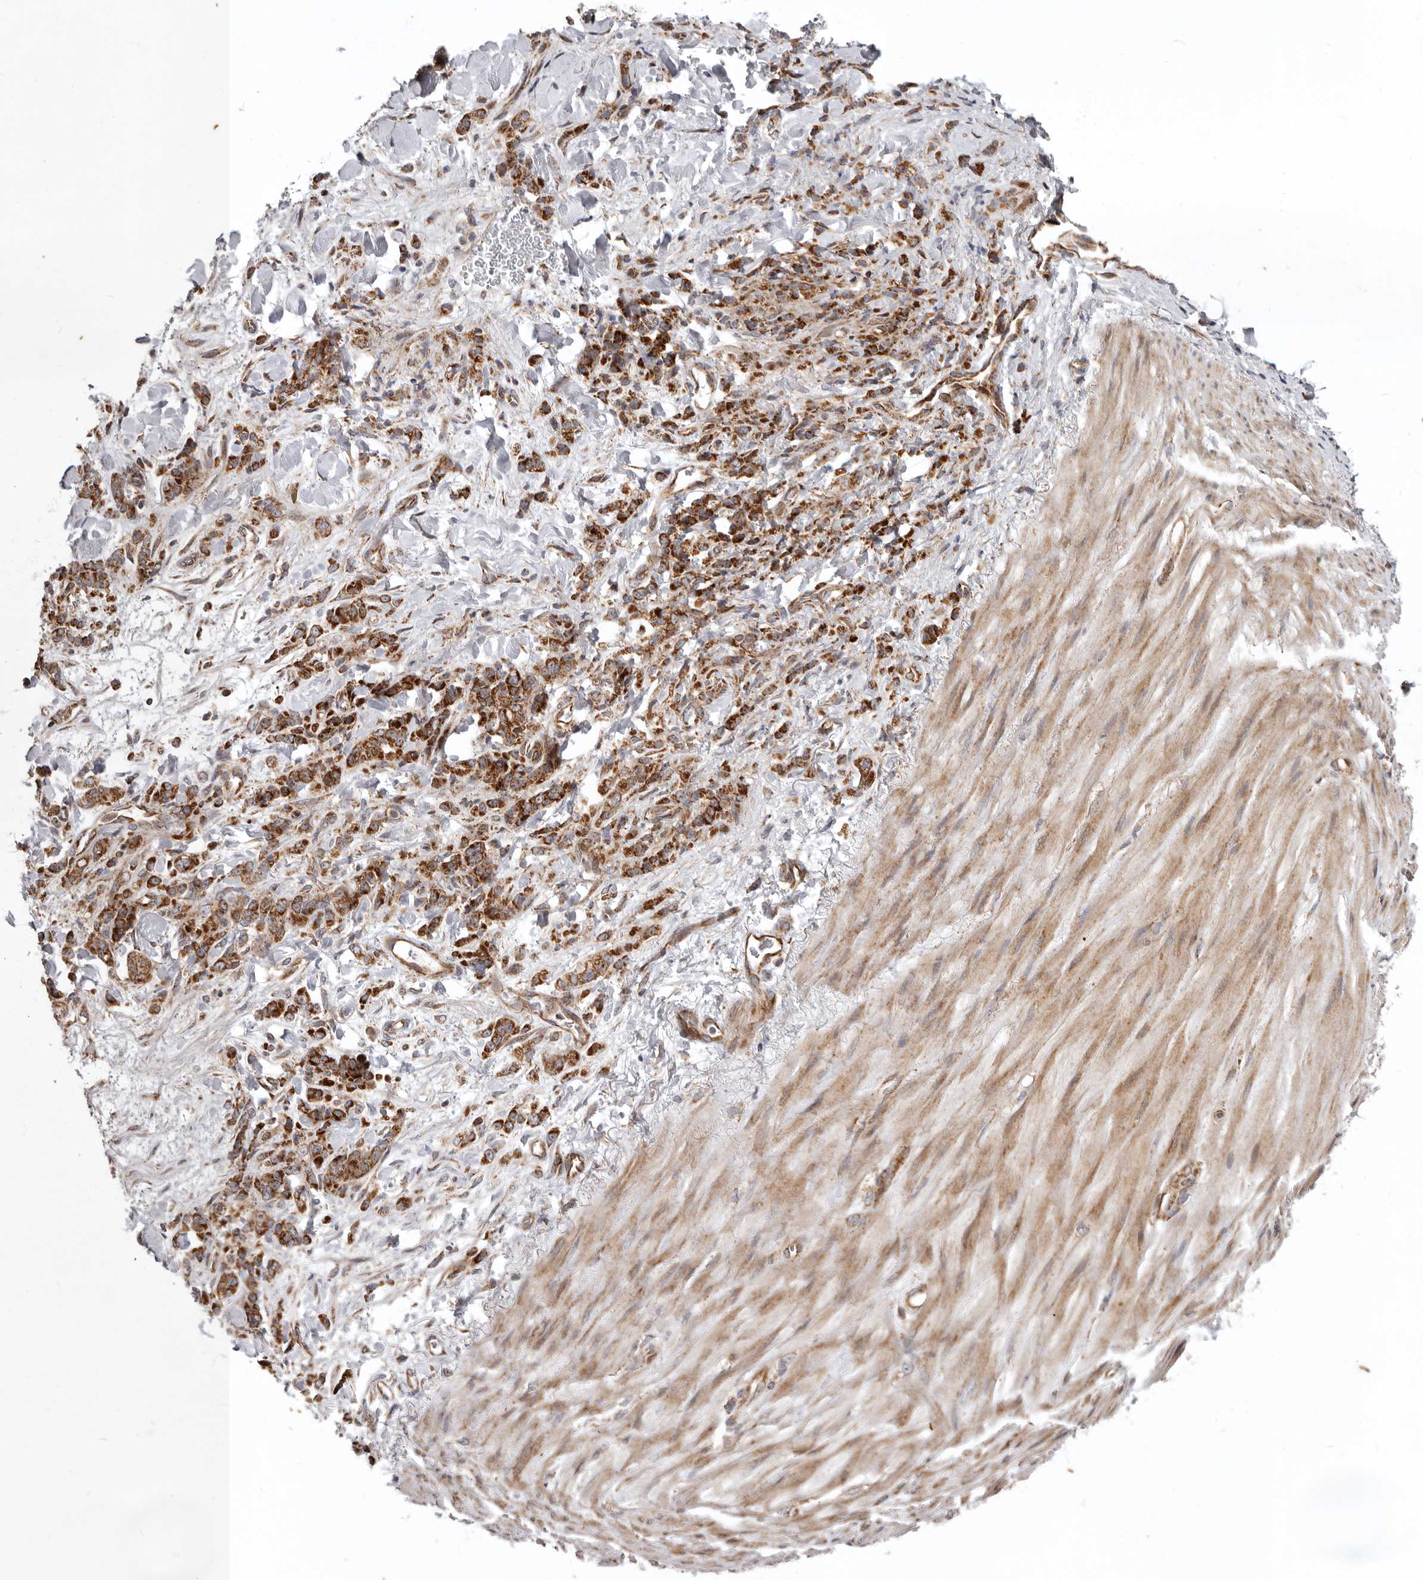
{"staining": {"intensity": "strong", "quantity": ">75%", "location": "cytoplasmic/membranous"}, "tissue": "stomach cancer", "cell_type": "Tumor cells", "image_type": "cancer", "snomed": [{"axis": "morphology", "description": "Normal tissue, NOS"}, {"axis": "morphology", "description": "Adenocarcinoma, NOS"}, {"axis": "topography", "description": "Stomach"}], "caption": "Immunohistochemical staining of stomach cancer displays high levels of strong cytoplasmic/membranous staining in approximately >75% of tumor cells.", "gene": "MRPS10", "patient": {"sex": "male", "age": 82}}